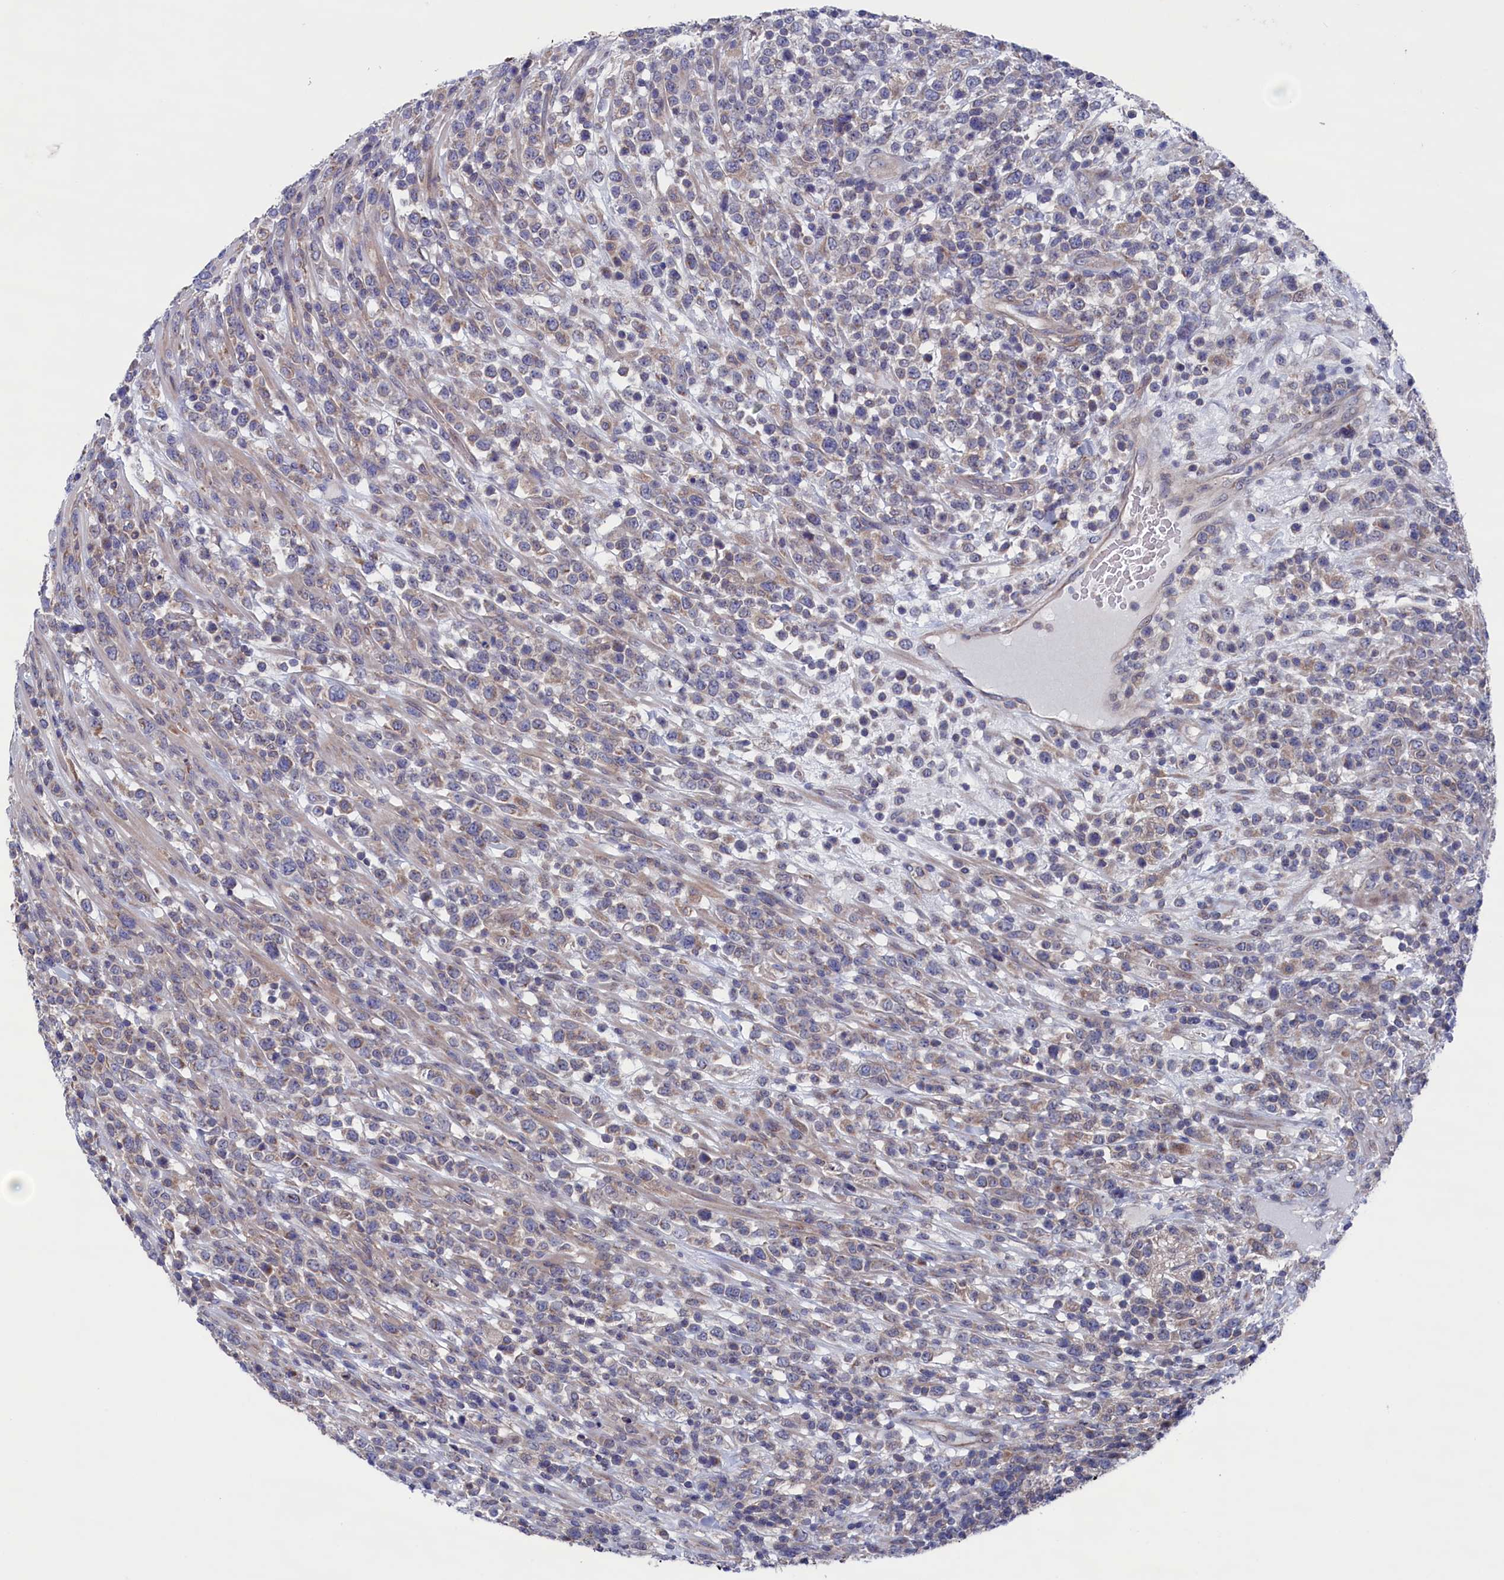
{"staining": {"intensity": "weak", "quantity": "25%-75%", "location": "cytoplasmic/membranous"}, "tissue": "lymphoma", "cell_type": "Tumor cells", "image_type": "cancer", "snomed": [{"axis": "morphology", "description": "Malignant lymphoma, non-Hodgkin's type, High grade"}, {"axis": "topography", "description": "Colon"}], "caption": "Approximately 25%-75% of tumor cells in human malignant lymphoma, non-Hodgkin's type (high-grade) exhibit weak cytoplasmic/membranous protein positivity as visualized by brown immunohistochemical staining.", "gene": "SPATA13", "patient": {"sex": "female", "age": 53}}